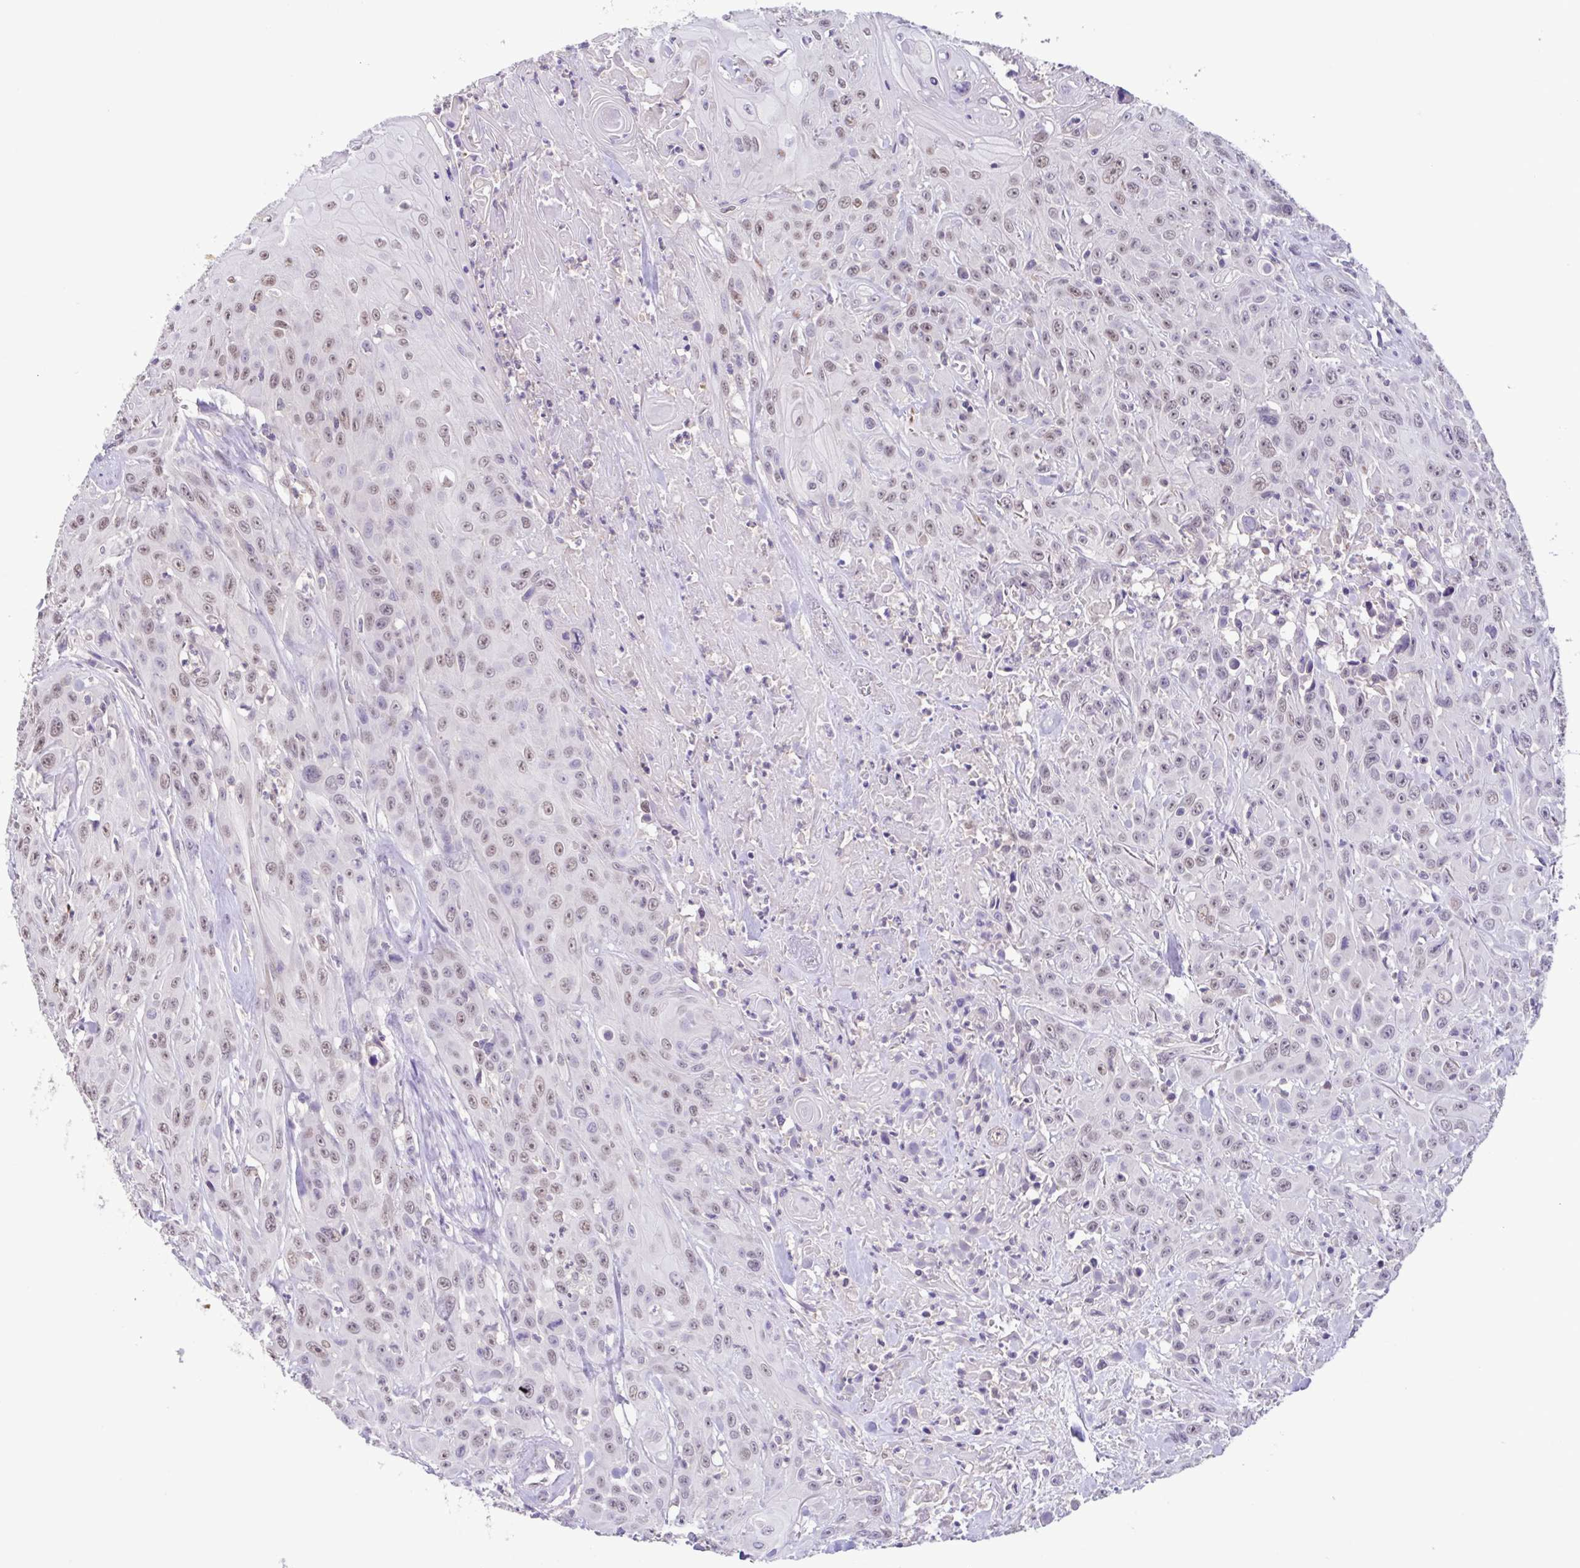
{"staining": {"intensity": "weak", "quantity": "25%-75%", "location": "nuclear"}, "tissue": "head and neck cancer", "cell_type": "Tumor cells", "image_type": "cancer", "snomed": [{"axis": "morphology", "description": "Squamous cell carcinoma, NOS"}, {"axis": "topography", "description": "Skin"}, {"axis": "topography", "description": "Head-Neck"}], "caption": "A photomicrograph showing weak nuclear expression in approximately 25%-75% of tumor cells in squamous cell carcinoma (head and neck), as visualized by brown immunohistochemical staining.", "gene": "ACTRT3", "patient": {"sex": "male", "age": 80}}